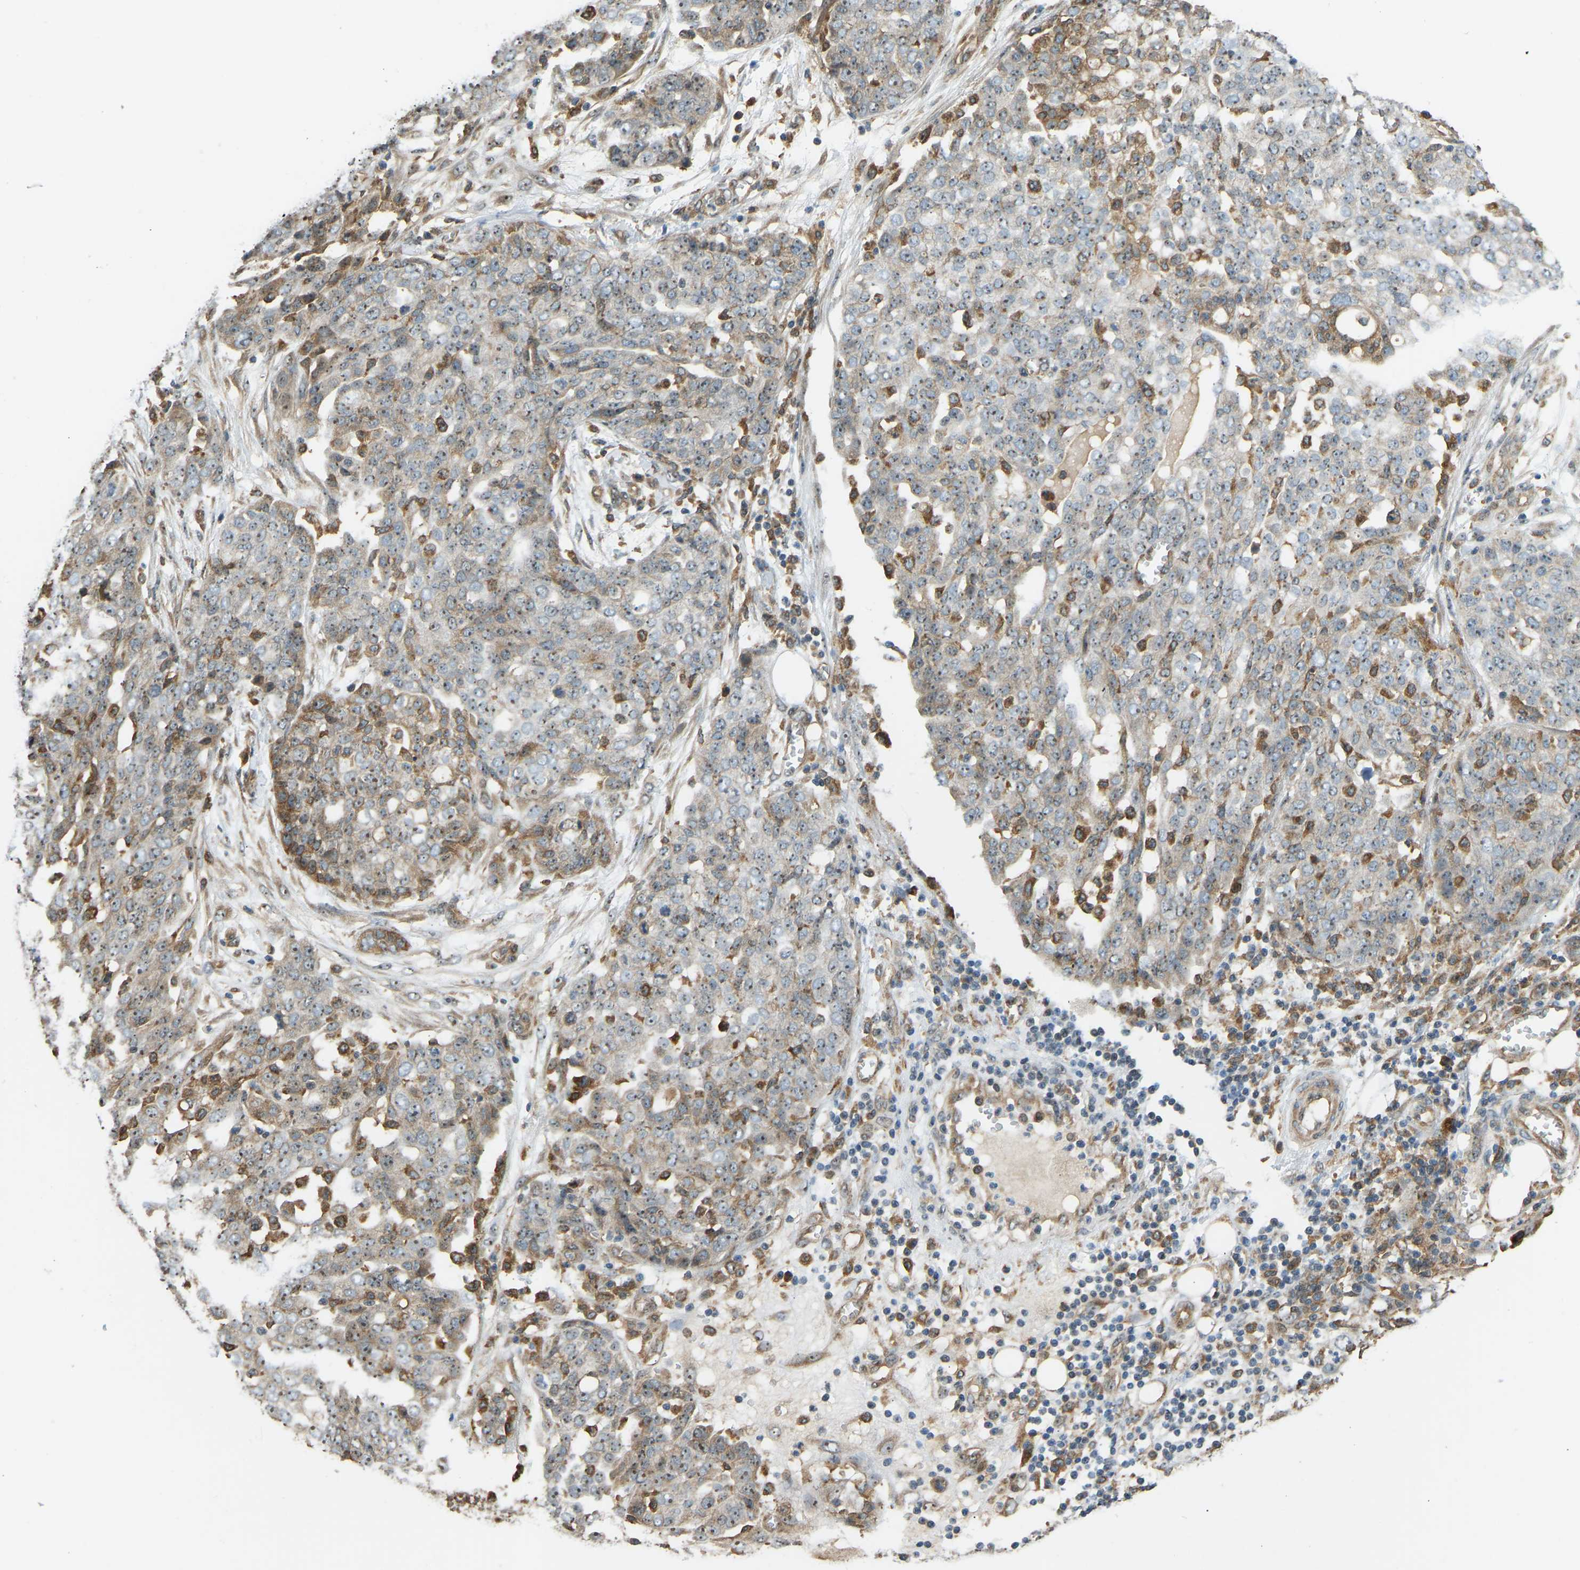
{"staining": {"intensity": "moderate", "quantity": "25%-75%", "location": "cytoplasmic/membranous,nuclear"}, "tissue": "ovarian cancer", "cell_type": "Tumor cells", "image_type": "cancer", "snomed": [{"axis": "morphology", "description": "Cystadenocarcinoma, serous, NOS"}, {"axis": "topography", "description": "Soft tissue"}, {"axis": "topography", "description": "Ovary"}], "caption": "Immunohistochemistry (IHC) (DAB) staining of ovarian serous cystadenocarcinoma displays moderate cytoplasmic/membranous and nuclear protein expression in approximately 25%-75% of tumor cells.", "gene": "OS9", "patient": {"sex": "female", "age": 57}}